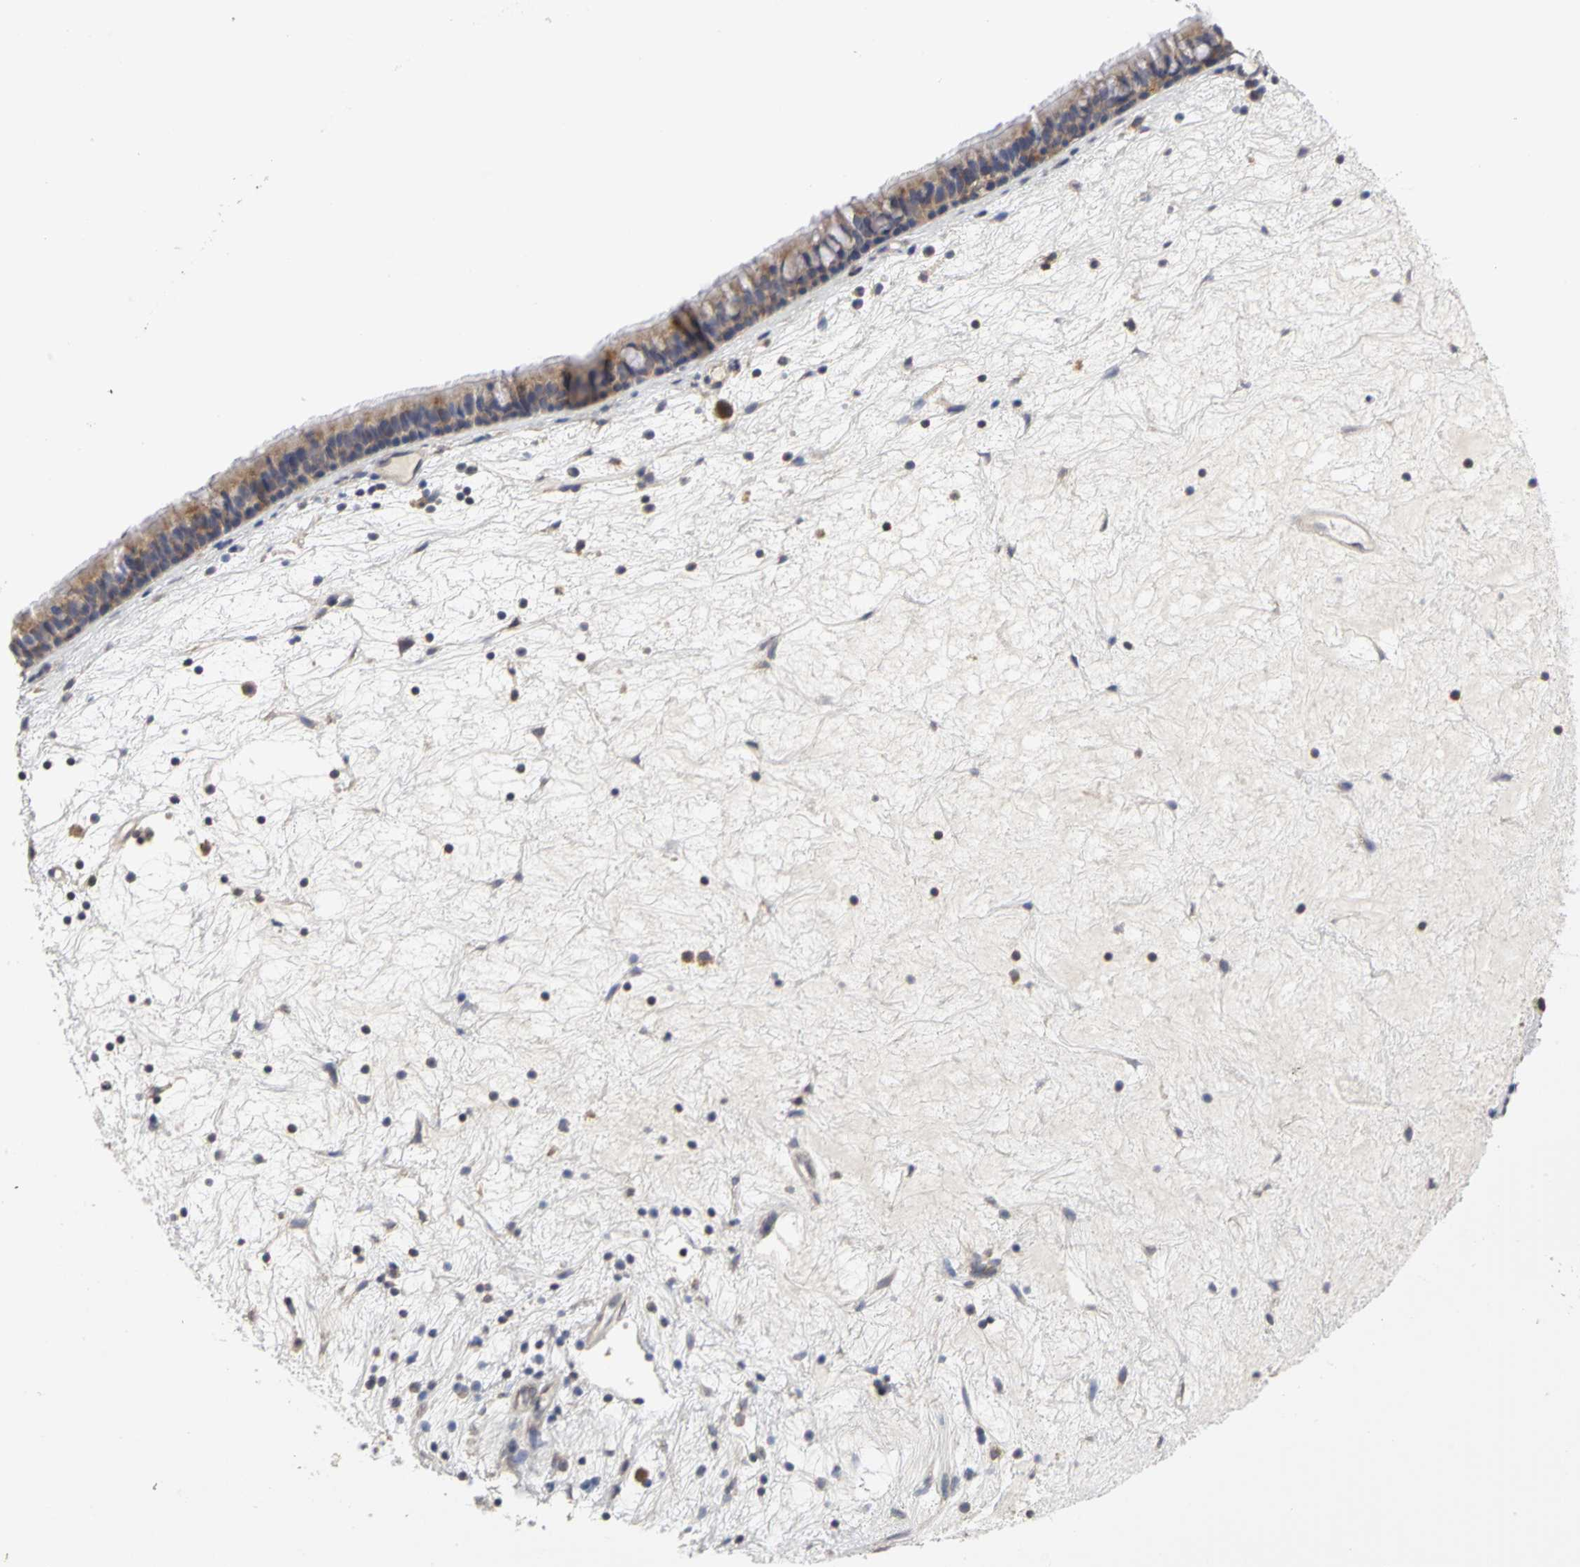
{"staining": {"intensity": "moderate", "quantity": ">75%", "location": "cytoplasmic/membranous"}, "tissue": "nasopharynx", "cell_type": "Respiratory epithelial cells", "image_type": "normal", "snomed": [{"axis": "morphology", "description": "Normal tissue, NOS"}, {"axis": "topography", "description": "Nasopharynx"}], "caption": "The immunohistochemical stain shows moderate cytoplasmic/membranous positivity in respiratory epithelial cells of normal nasopharynx. (Brightfield microscopy of DAB IHC at high magnification).", "gene": "IRAK1", "patient": {"sex": "female", "age": 78}}